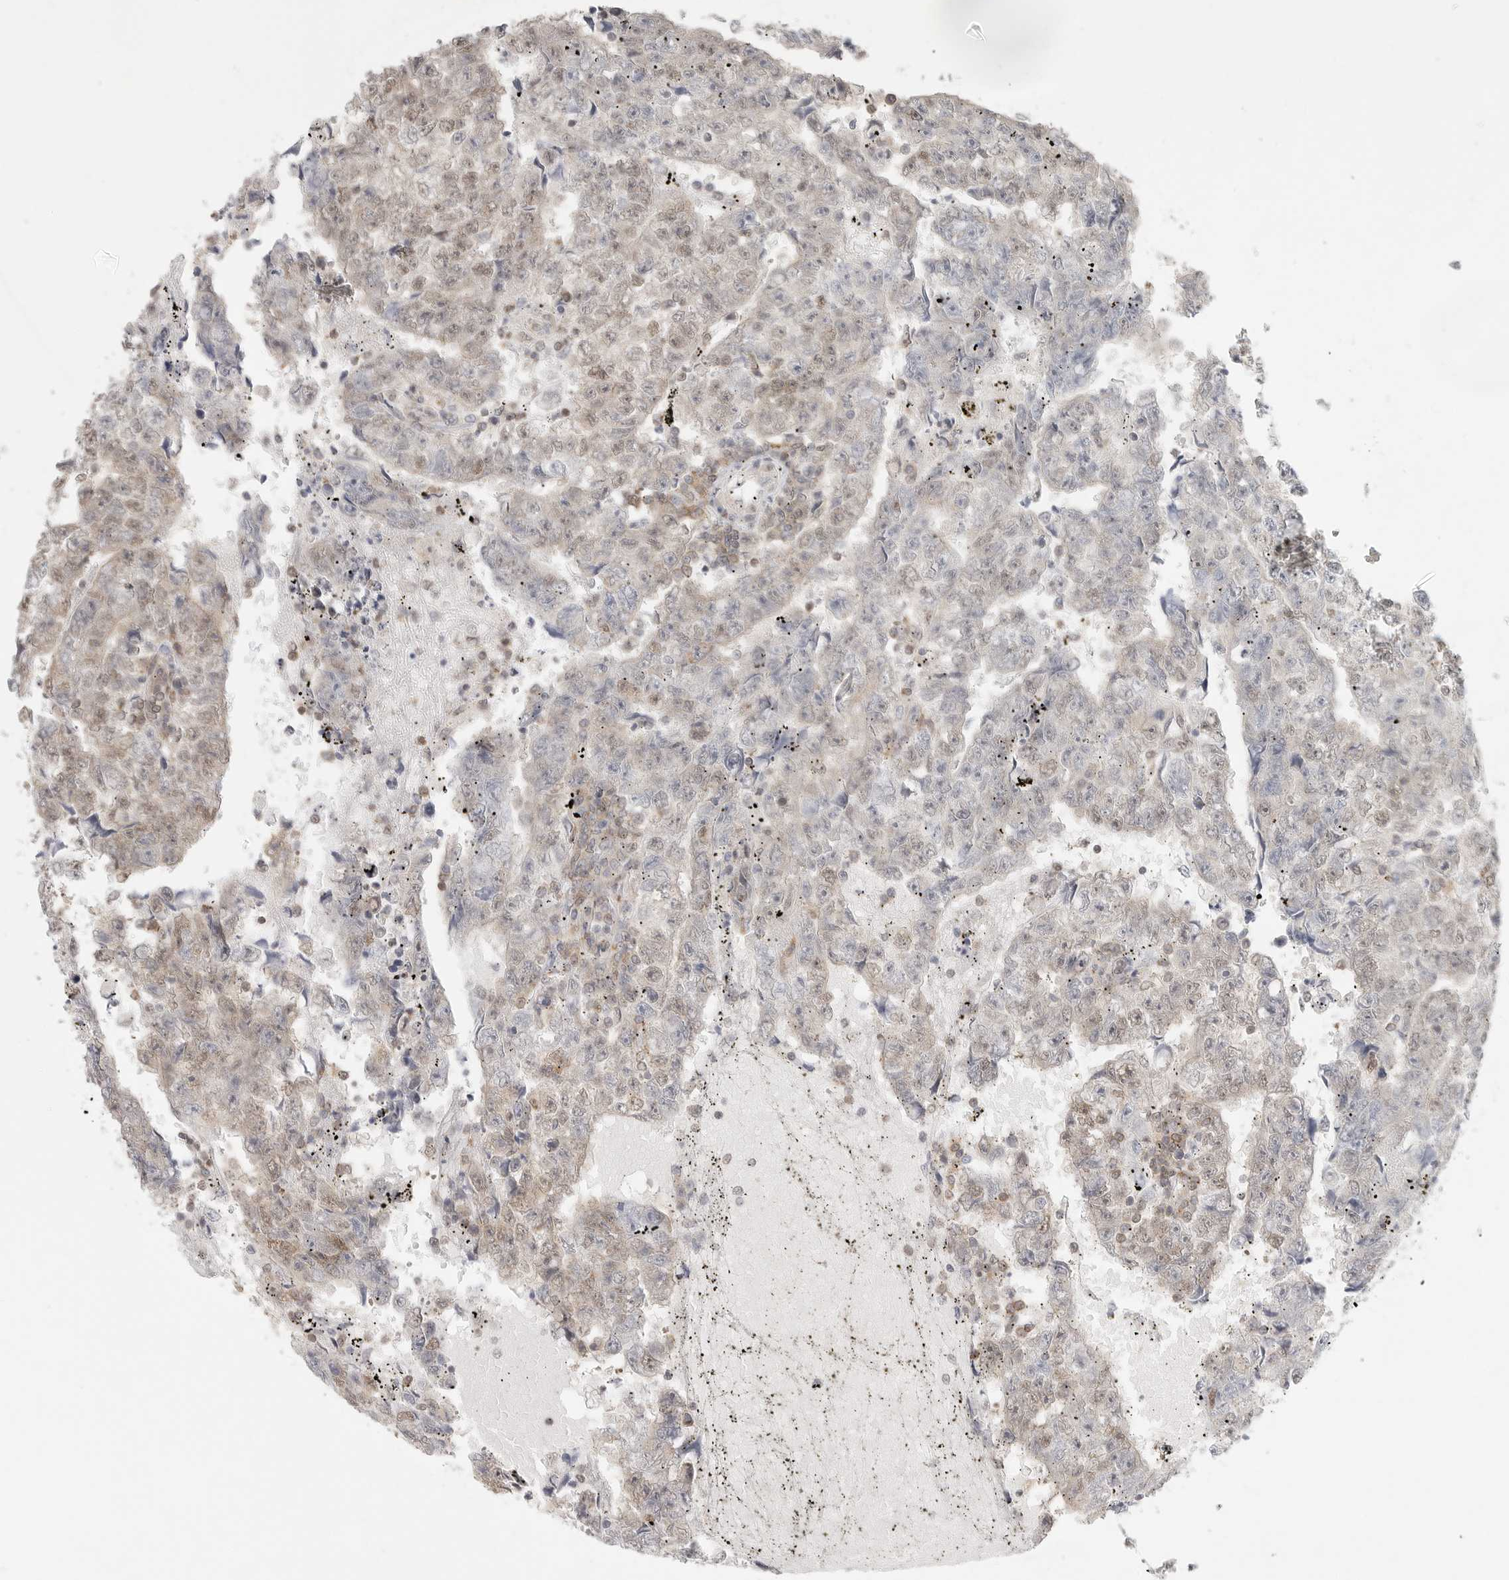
{"staining": {"intensity": "negative", "quantity": "none", "location": "none"}, "tissue": "testis cancer", "cell_type": "Tumor cells", "image_type": "cancer", "snomed": [{"axis": "morphology", "description": "Carcinoma, Embryonal, NOS"}, {"axis": "topography", "description": "Testis"}], "caption": "The IHC histopathology image has no significant expression in tumor cells of testis cancer (embryonal carcinoma) tissue.", "gene": "HDAC6", "patient": {"sex": "male", "age": 25}}